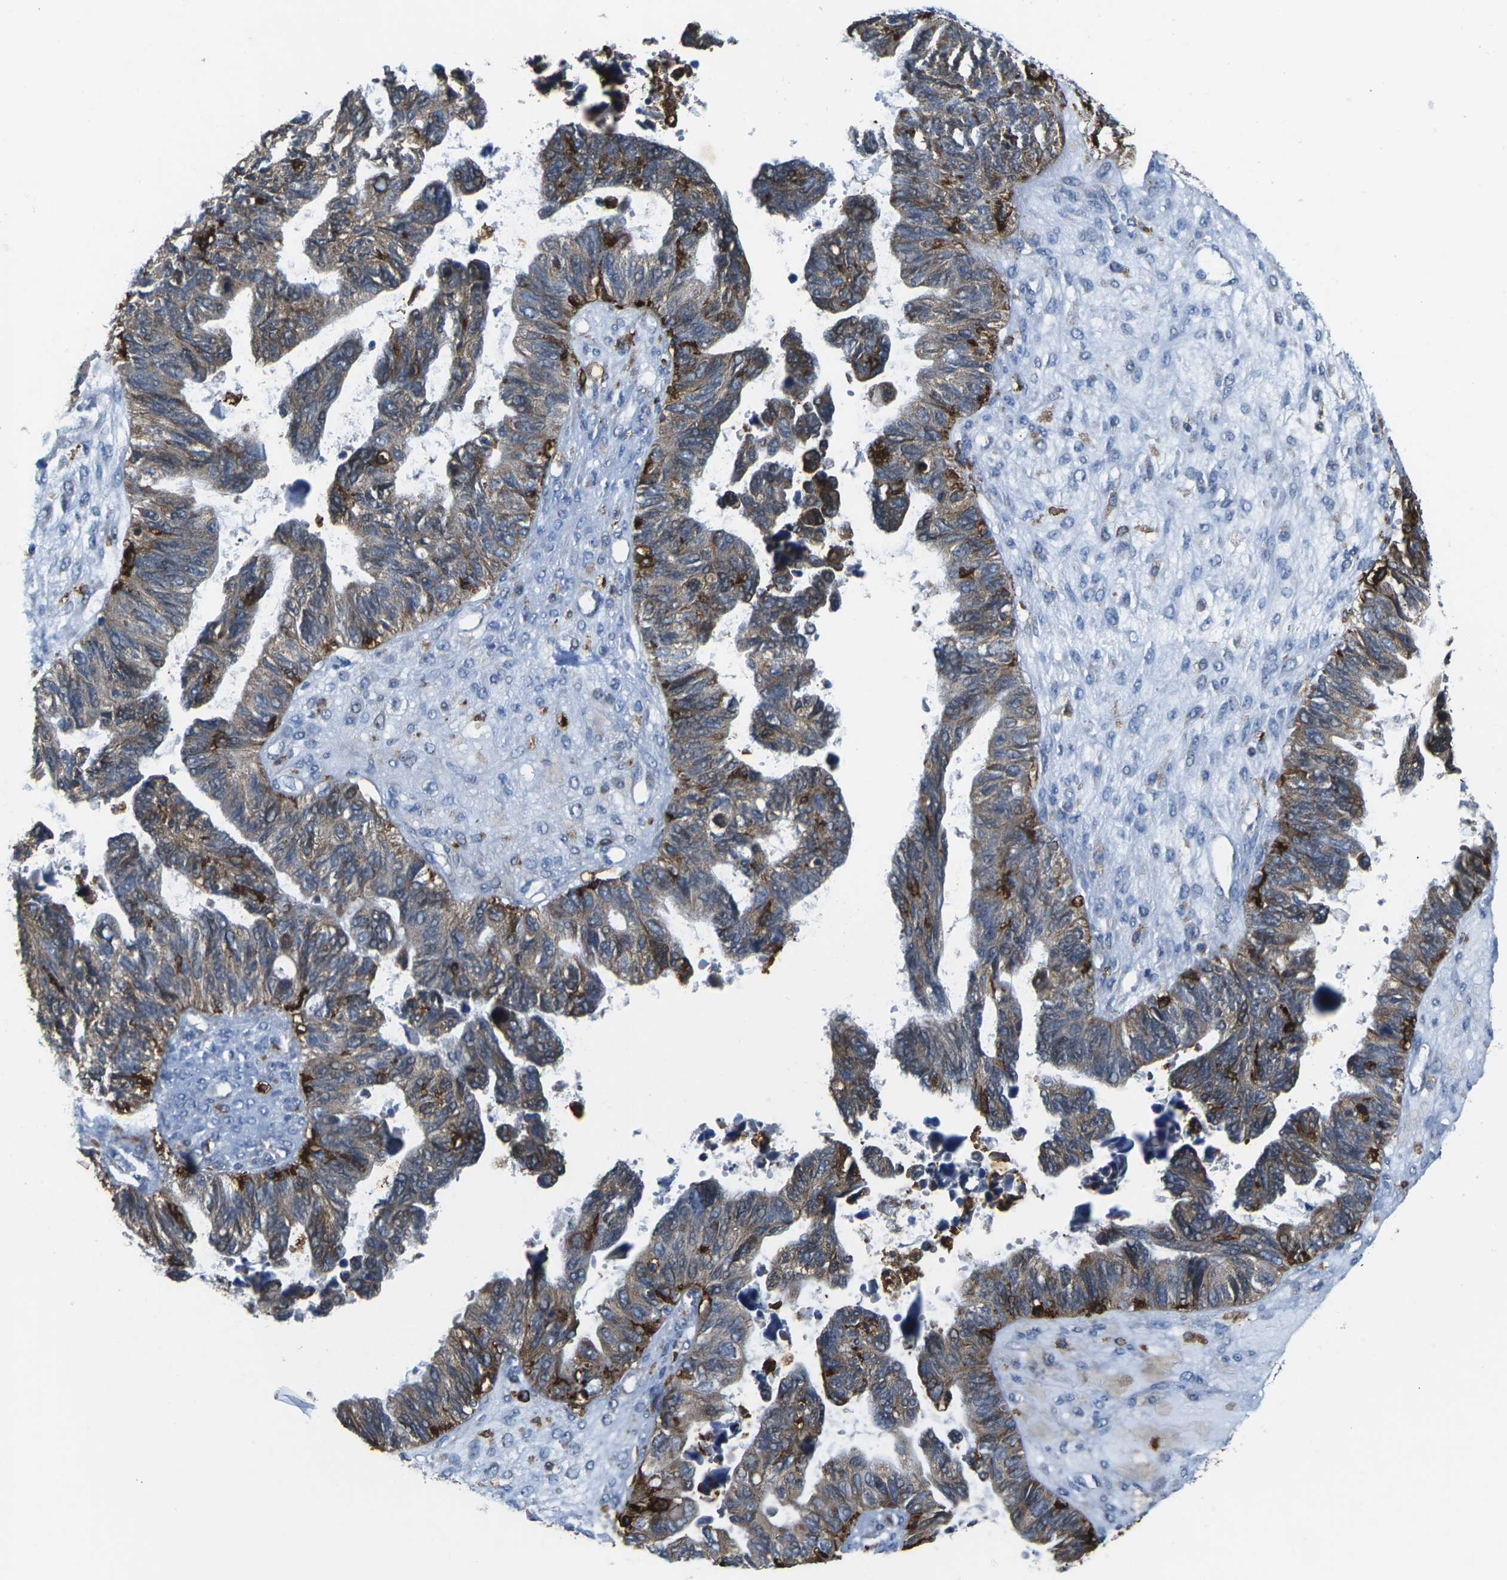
{"staining": {"intensity": "moderate", "quantity": "25%-75%", "location": "cytoplasmic/membranous"}, "tissue": "ovarian cancer", "cell_type": "Tumor cells", "image_type": "cancer", "snomed": [{"axis": "morphology", "description": "Cystadenocarcinoma, serous, NOS"}, {"axis": "topography", "description": "Ovary"}], "caption": "Brown immunohistochemical staining in ovarian cancer exhibits moderate cytoplasmic/membranous expression in approximately 25%-75% of tumor cells.", "gene": "PTPN1", "patient": {"sex": "female", "age": 79}}